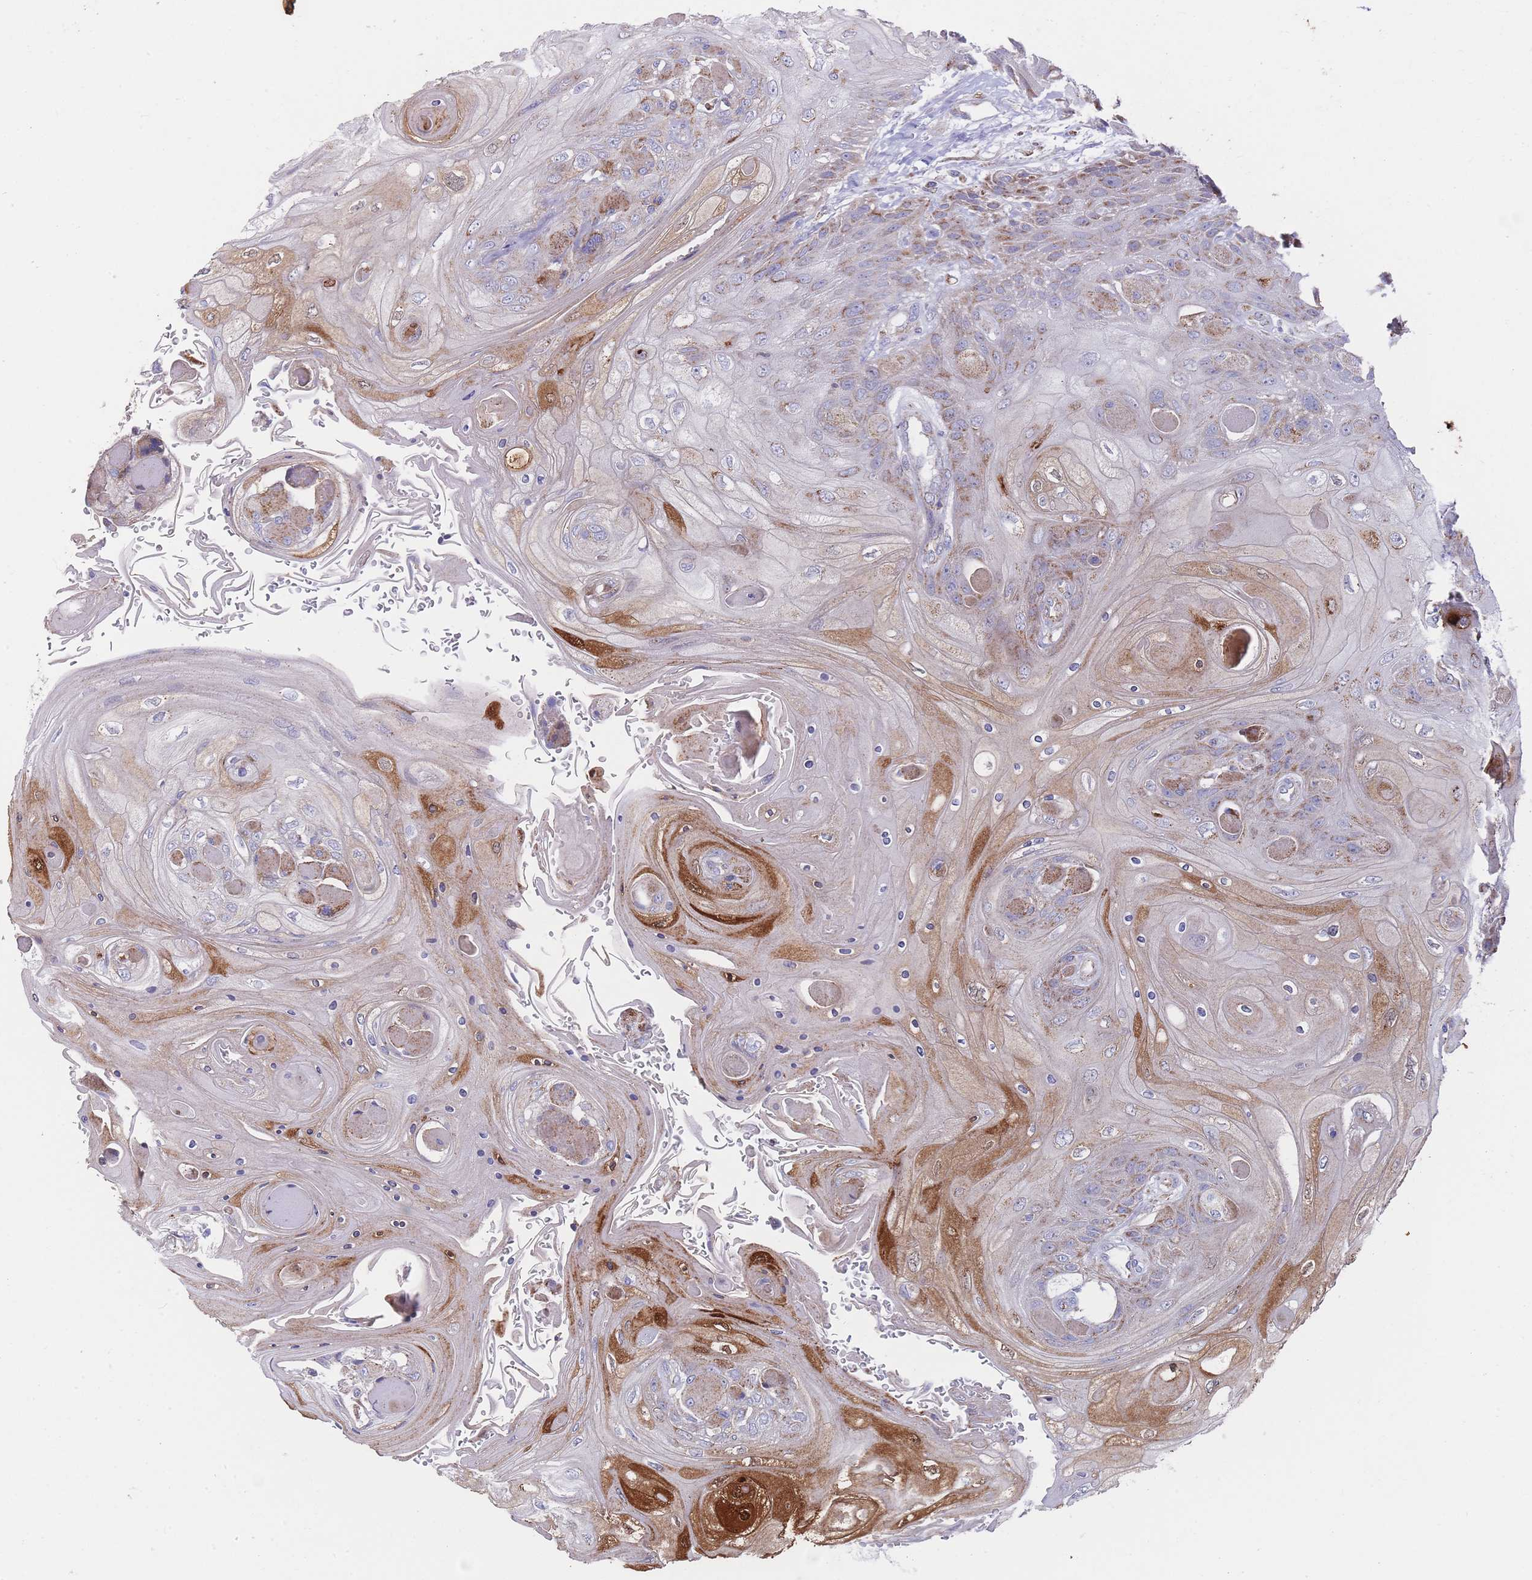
{"staining": {"intensity": "moderate", "quantity": "25%-75%", "location": "cytoplasmic/membranous"}, "tissue": "head and neck cancer", "cell_type": "Tumor cells", "image_type": "cancer", "snomed": [{"axis": "morphology", "description": "Squamous cell carcinoma, NOS"}, {"axis": "topography", "description": "Head-Neck"}], "caption": "IHC photomicrograph of neoplastic tissue: squamous cell carcinoma (head and neck) stained using IHC reveals medium levels of moderate protein expression localized specifically in the cytoplasmic/membranous of tumor cells, appearing as a cytoplasmic/membranous brown color.", "gene": "IKZF4", "patient": {"sex": "female", "age": 43}}